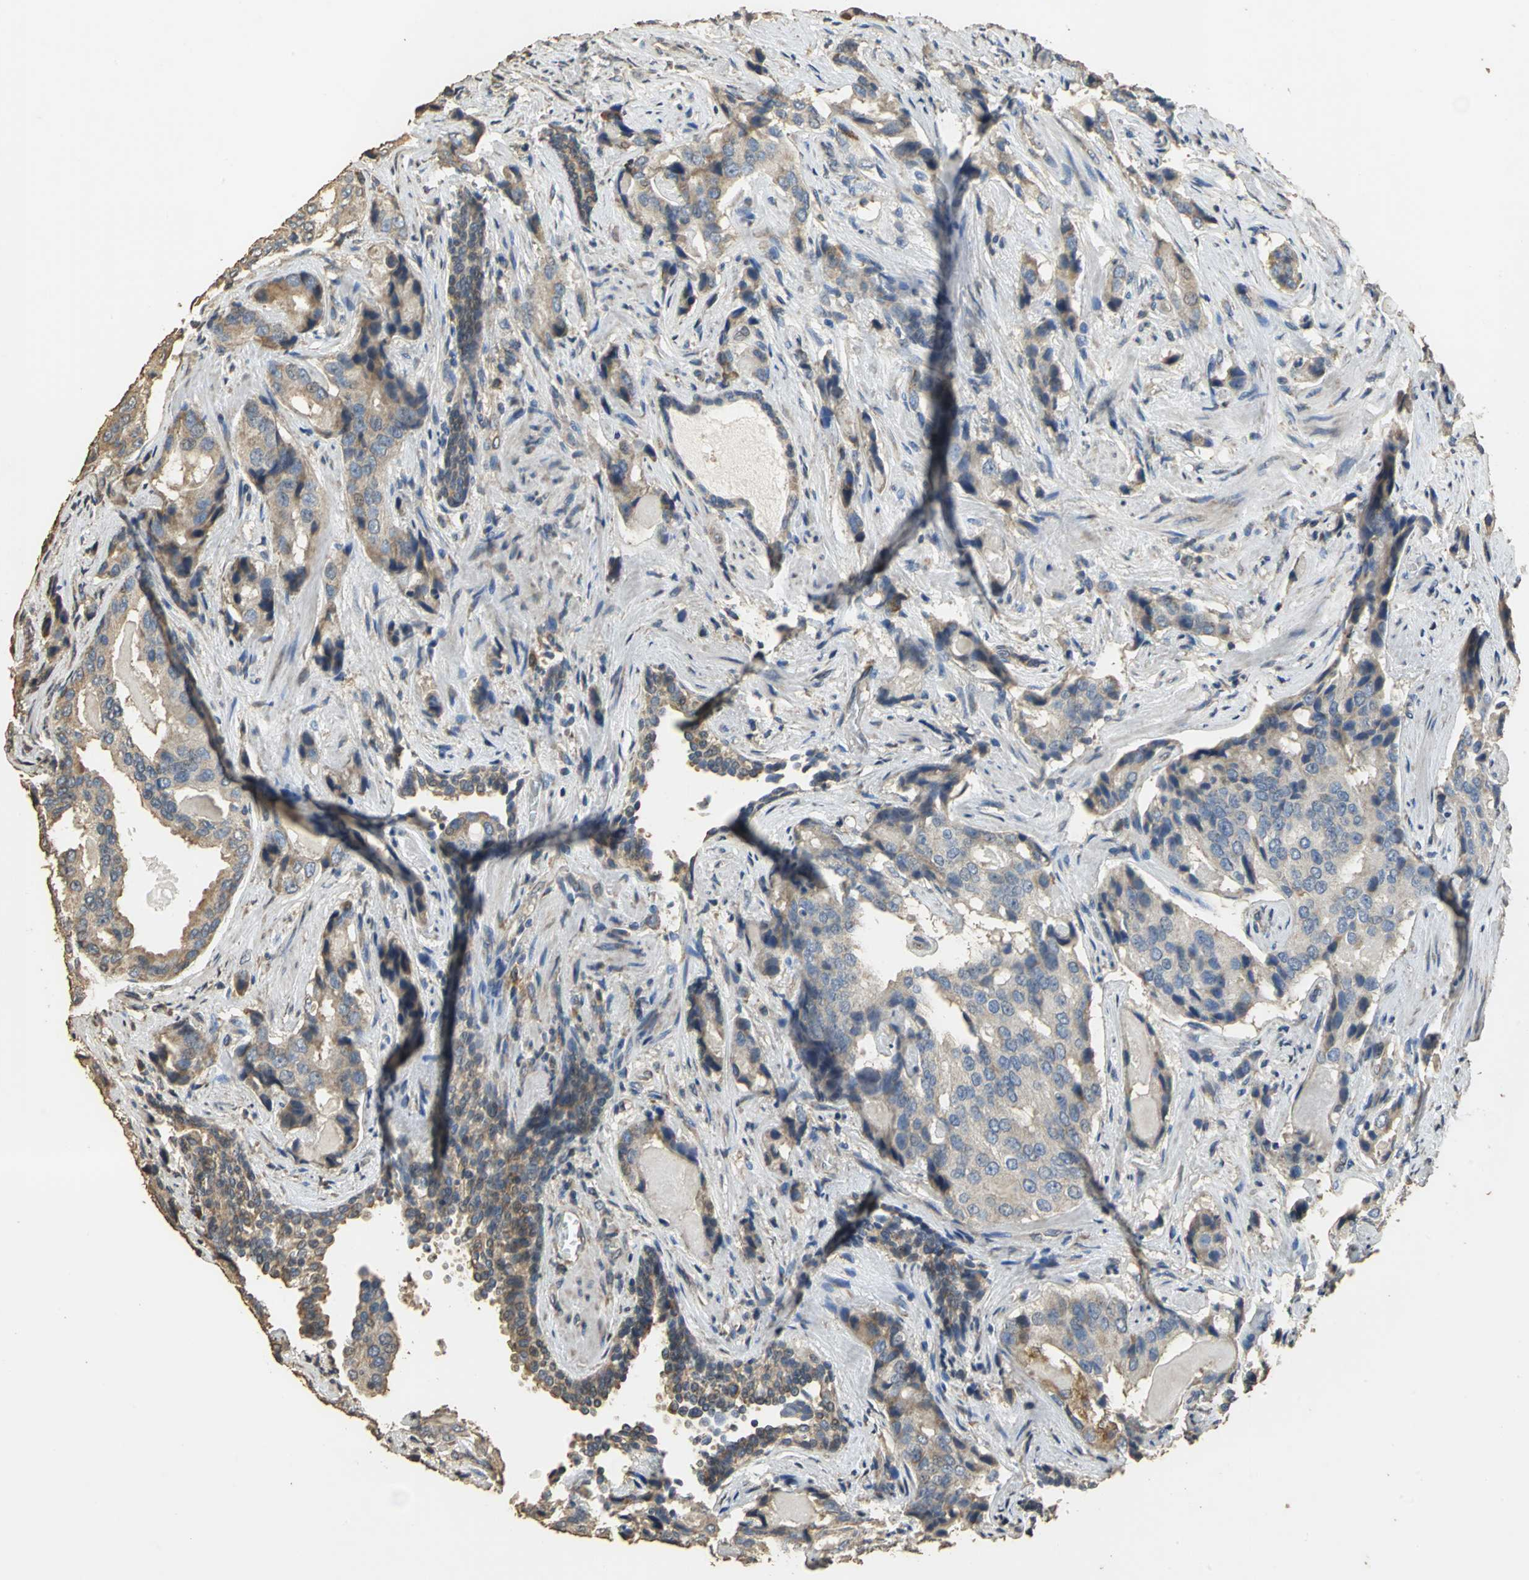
{"staining": {"intensity": "weak", "quantity": ">75%", "location": "cytoplasmic/membranous"}, "tissue": "prostate cancer", "cell_type": "Tumor cells", "image_type": "cancer", "snomed": [{"axis": "morphology", "description": "Adenocarcinoma, High grade"}, {"axis": "topography", "description": "Prostate"}], "caption": "Brown immunohistochemical staining in human prostate cancer (high-grade adenocarcinoma) reveals weak cytoplasmic/membranous expression in approximately >75% of tumor cells.", "gene": "ACSL4", "patient": {"sex": "male", "age": 58}}